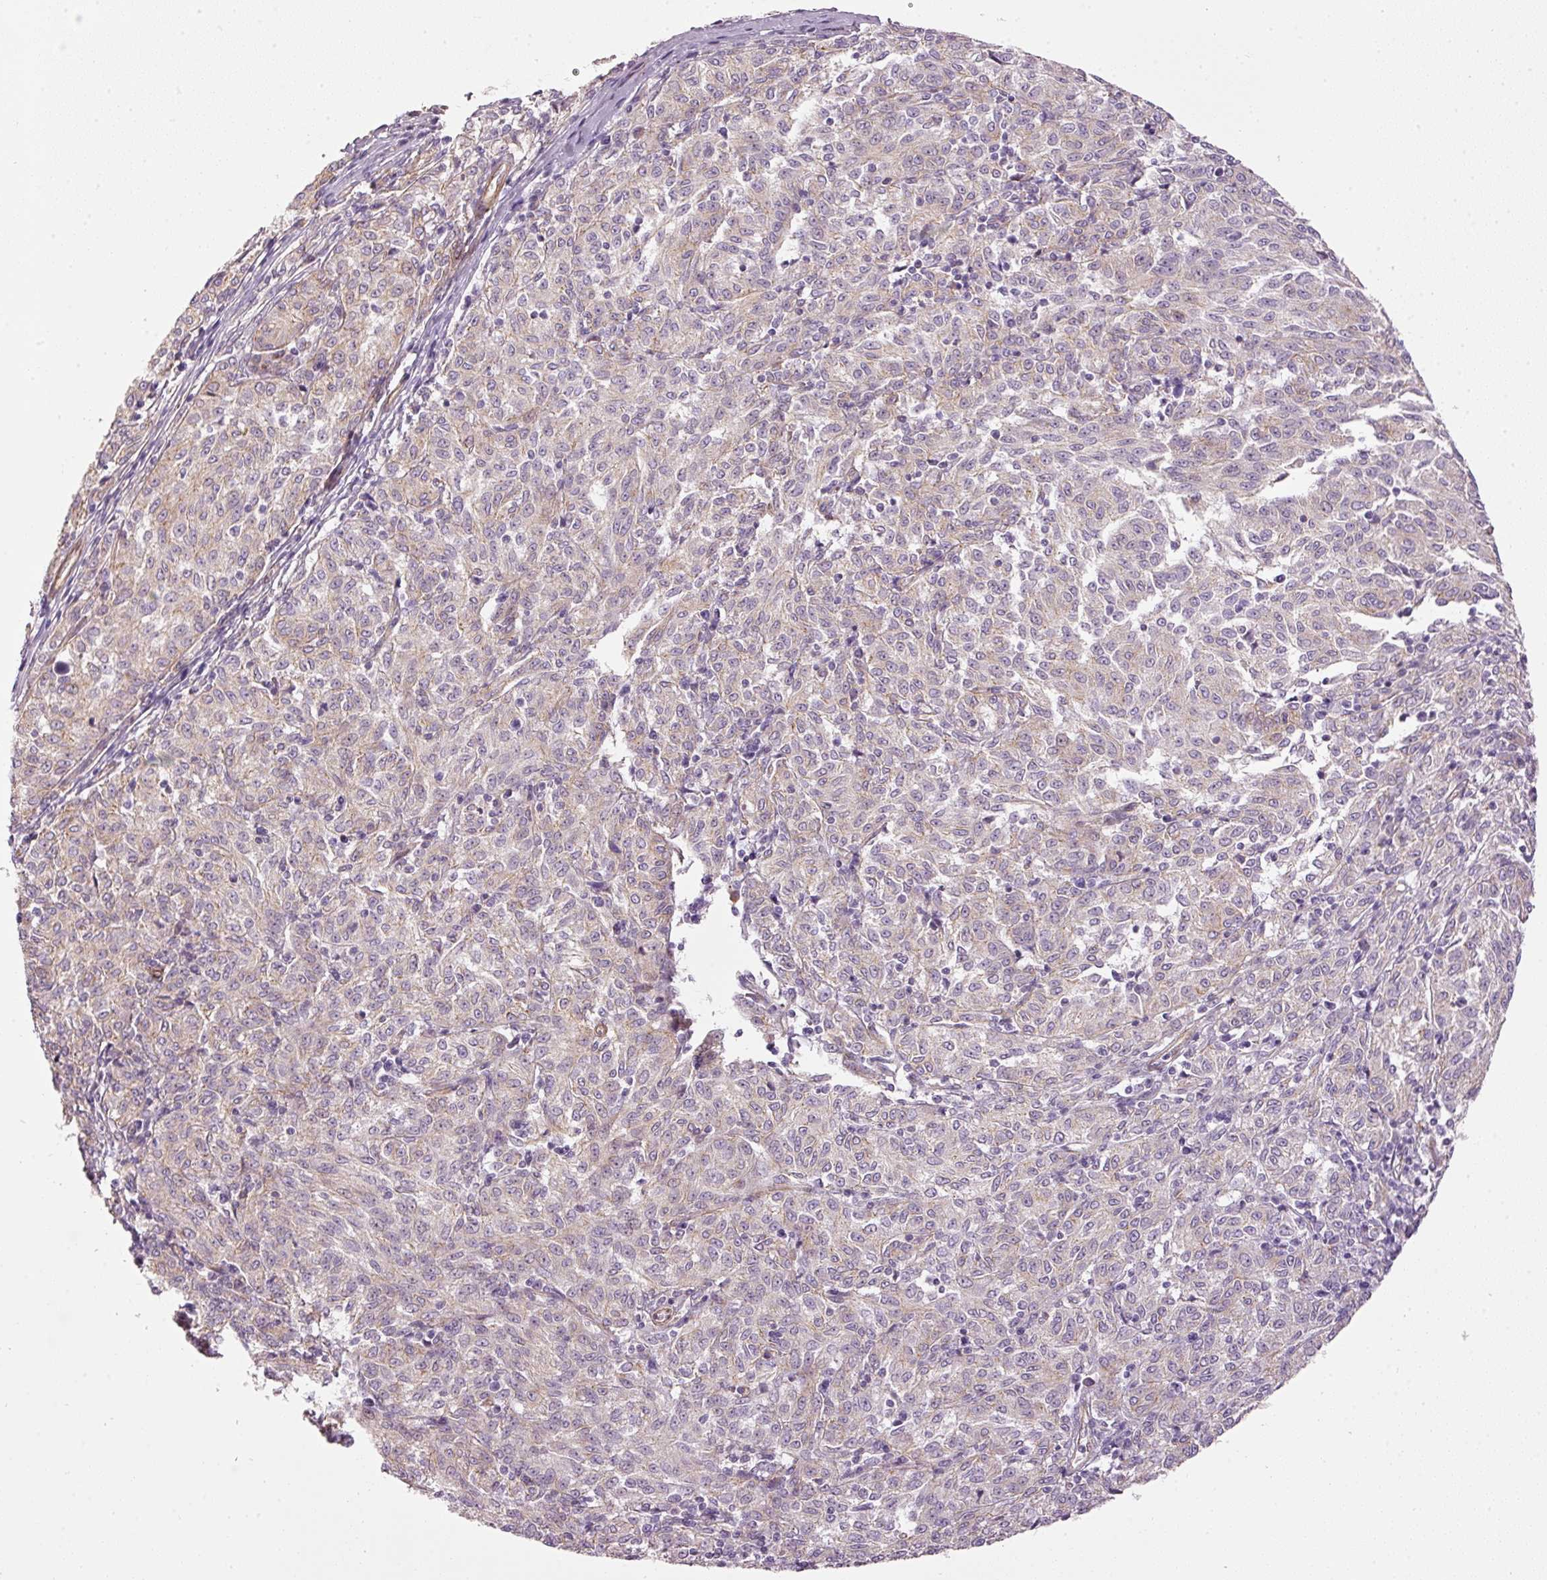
{"staining": {"intensity": "negative", "quantity": "none", "location": "none"}, "tissue": "melanoma", "cell_type": "Tumor cells", "image_type": "cancer", "snomed": [{"axis": "morphology", "description": "Malignant melanoma, NOS"}, {"axis": "topography", "description": "Skin"}], "caption": "This is an immunohistochemistry micrograph of malignant melanoma. There is no expression in tumor cells.", "gene": "OSR2", "patient": {"sex": "female", "age": 72}}